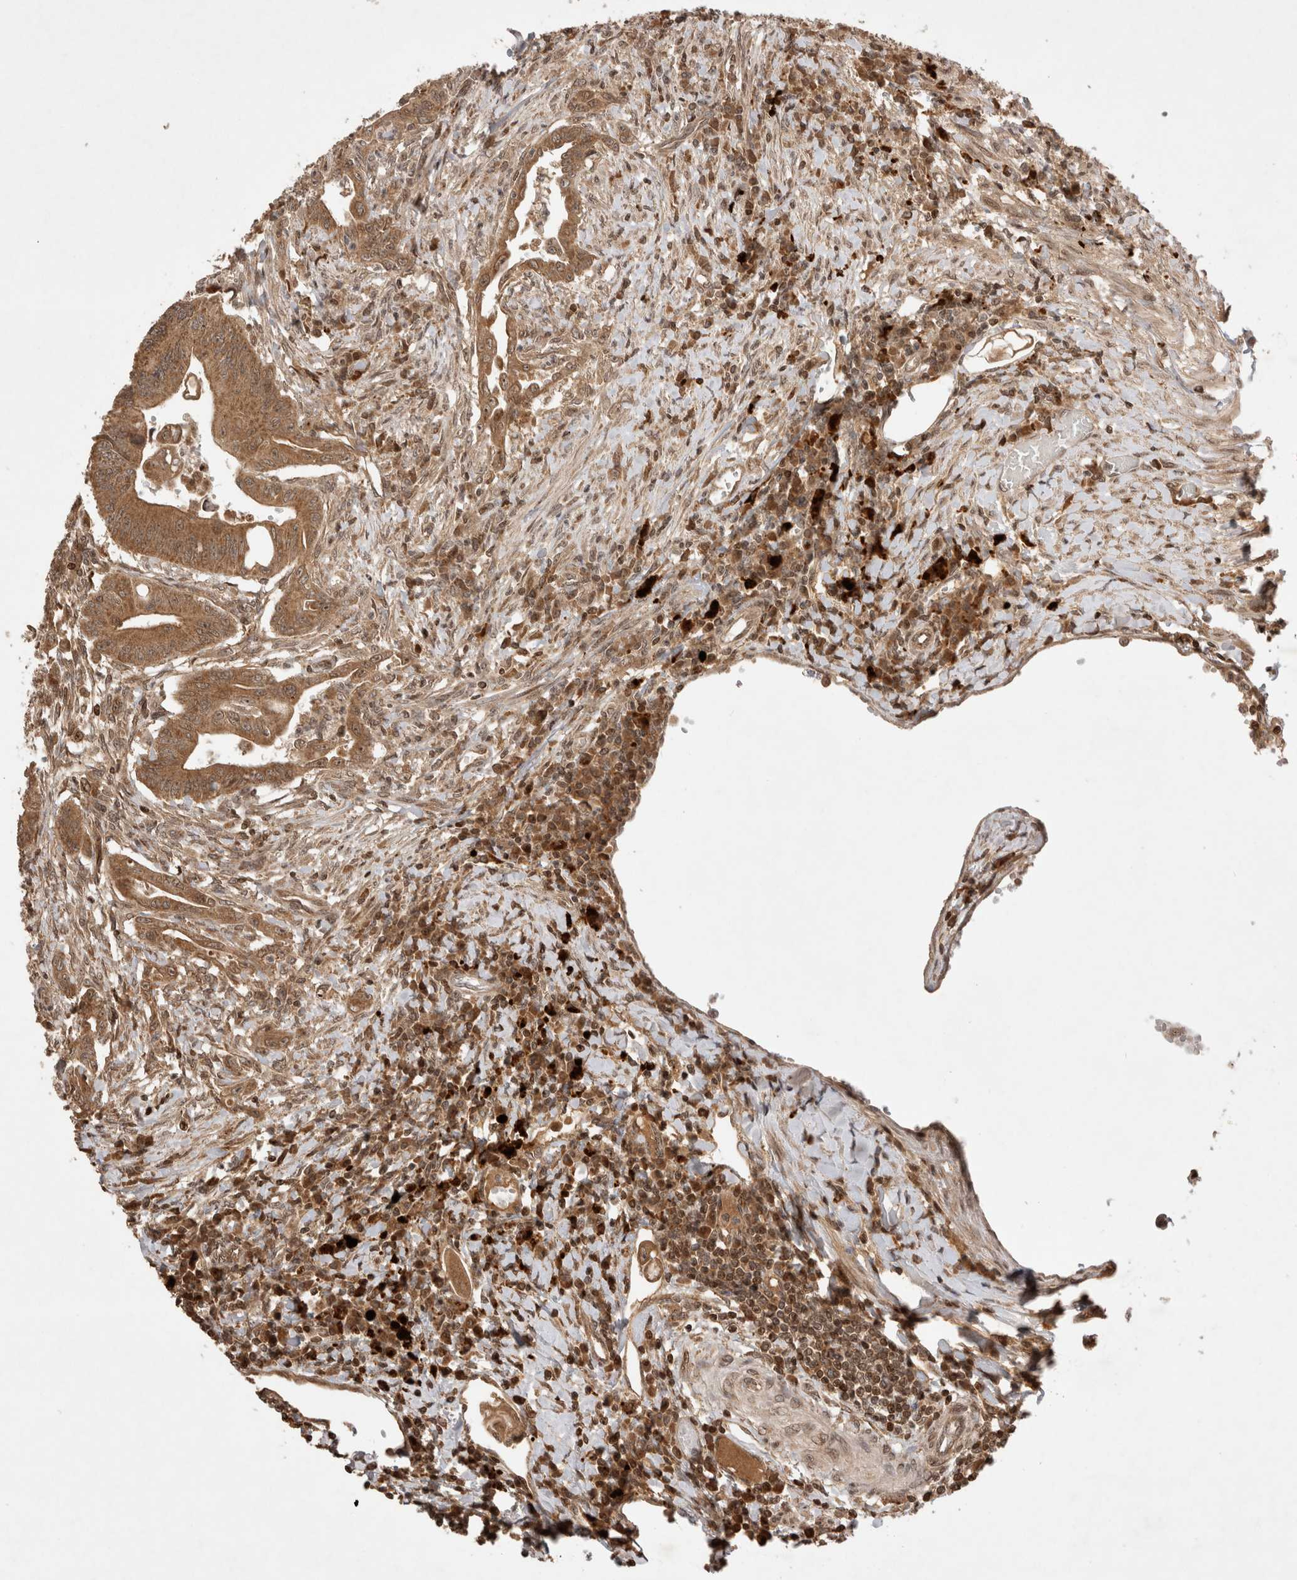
{"staining": {"intensity": "moderate", "quantity": ">75%", "location": "cytoplasmic/membranous"}, "tissue": "colorectal cancer", "cell_type": "Tumor cells", "image_type": "cancer", "snomed": [{"axis": "morphology", "description": "Adenoma, NOS"}, {"axis": "morphology", "description": "Adenocarcinoma, NOS"}, {"axis": "topography", "description": "Colon"}], "caption": "Protein expression analysis of human adenoma (colorectal) reveals moderate cytoplasmic/membranous positivity in about >75% of tumor cells.", "gene": "FAM221A", "patient": {"sex": "male", "age": 79}}